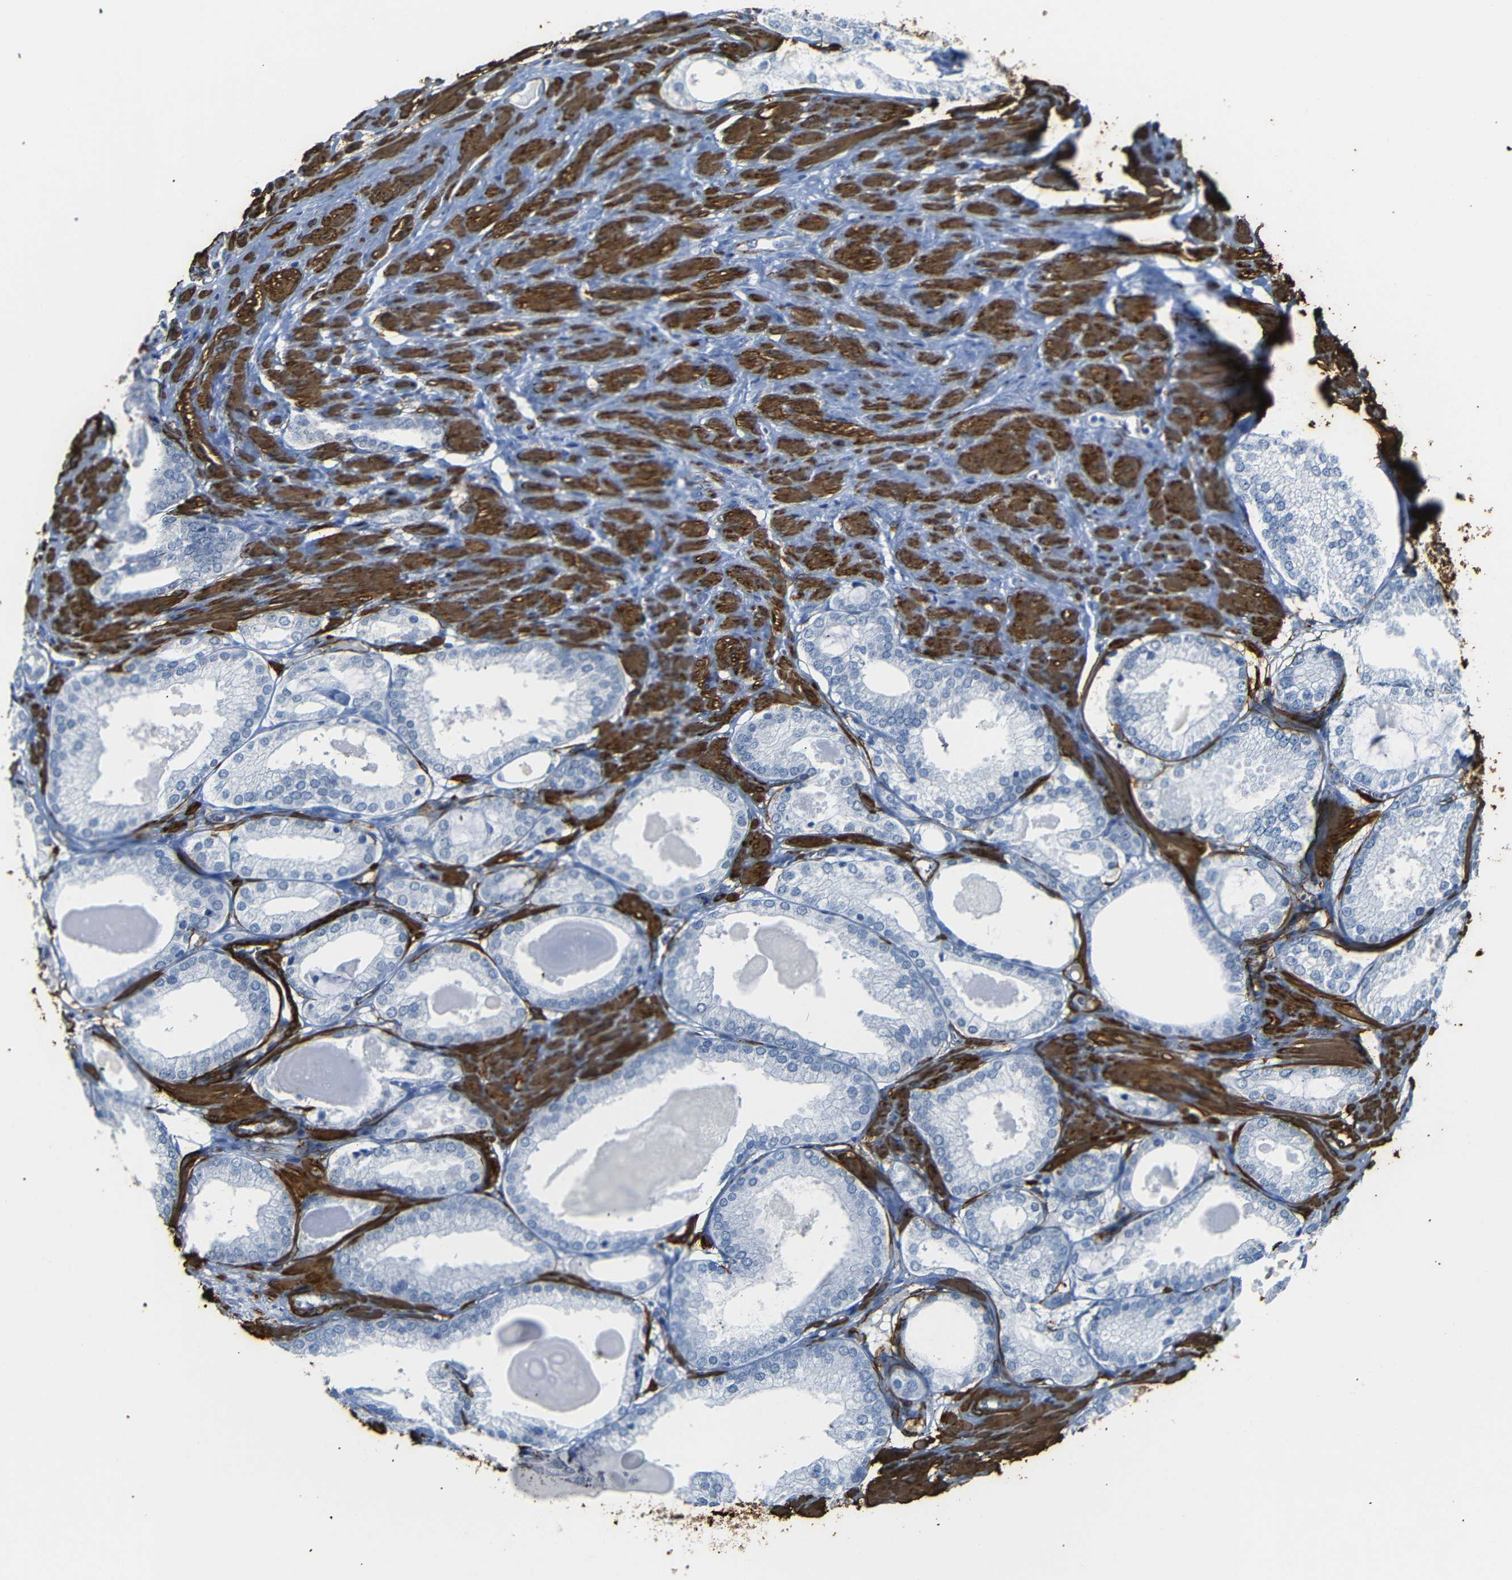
{"staining": {"intensity": "negative", "quantity": "none", "location": "none"}, "tissue": "prostate cancer", "cell_type": "Tumor cells", "image_type": "cancer", "snomed": [{"axis": "morphology", "description": "Adenocarcinoma, High grade"}, {"axis": "topography", "description": "Prostate"}], "caption": "Adenocarcinoma (high-grade) (prostate) stained for a protein using IHC demonstrates no expression tumor cells.", "gene": "ACTA2", "patient": {"sex": "male", "age": 61}}